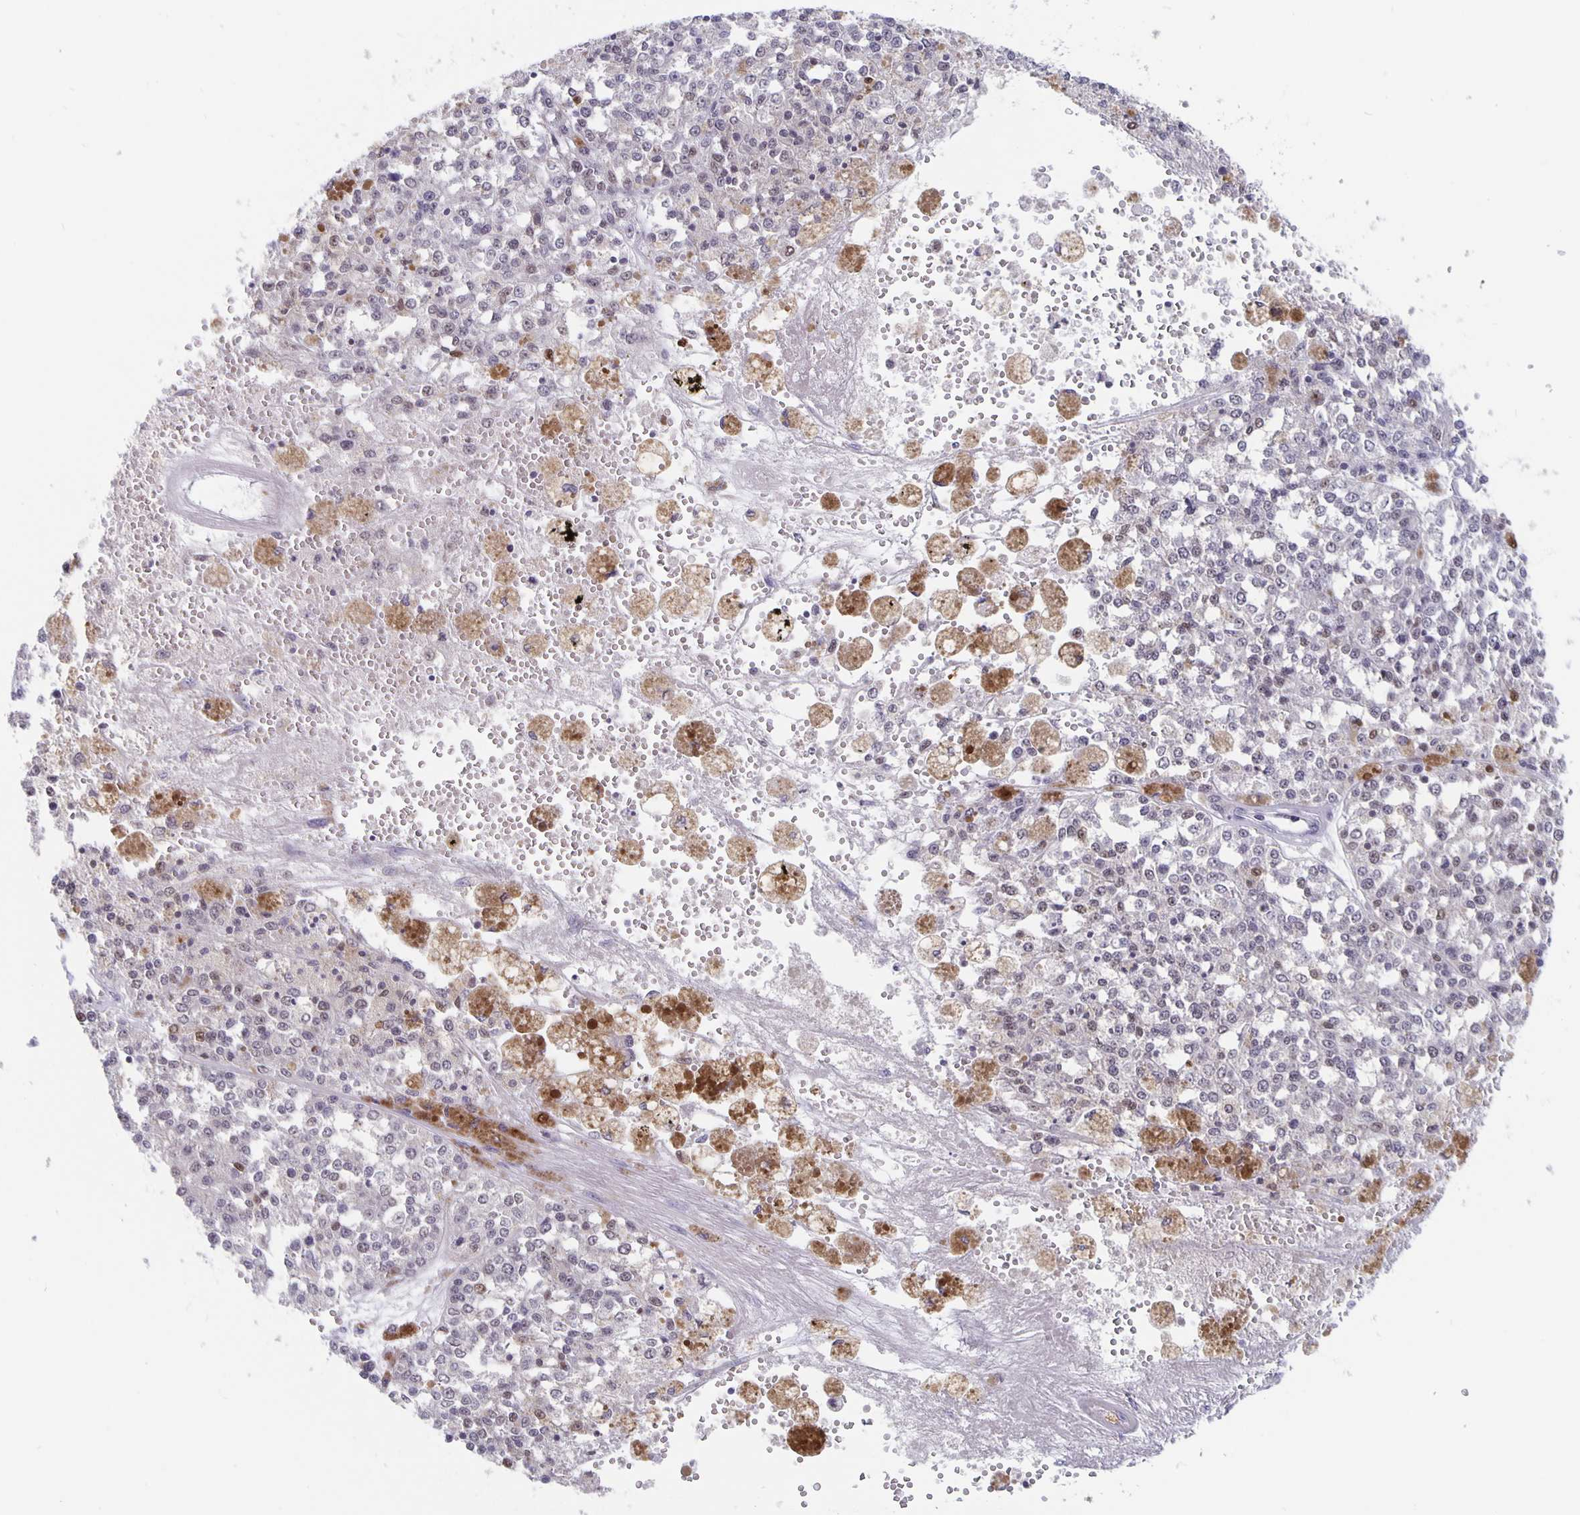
{"staining": {"intensity": "weak", "quantity": "<25%", "location": "nuclear"}, "tissue": "melanoma", "cell_type": "Tumor cells", "image_type": "cancer", "snomed": [{"axis": "morphology", "description": "Malignant melanoma, Metastatic site"}, {"axis": "topography", "description": "Lymph node"}], "caption": "Tumor cells show no significant positivity in malignant melanoma (metastatic site). (IHC, brightfield microscopy, high magnification).", "gene": "ZNF691", "patient": {"sex": "female", "age": 64}}